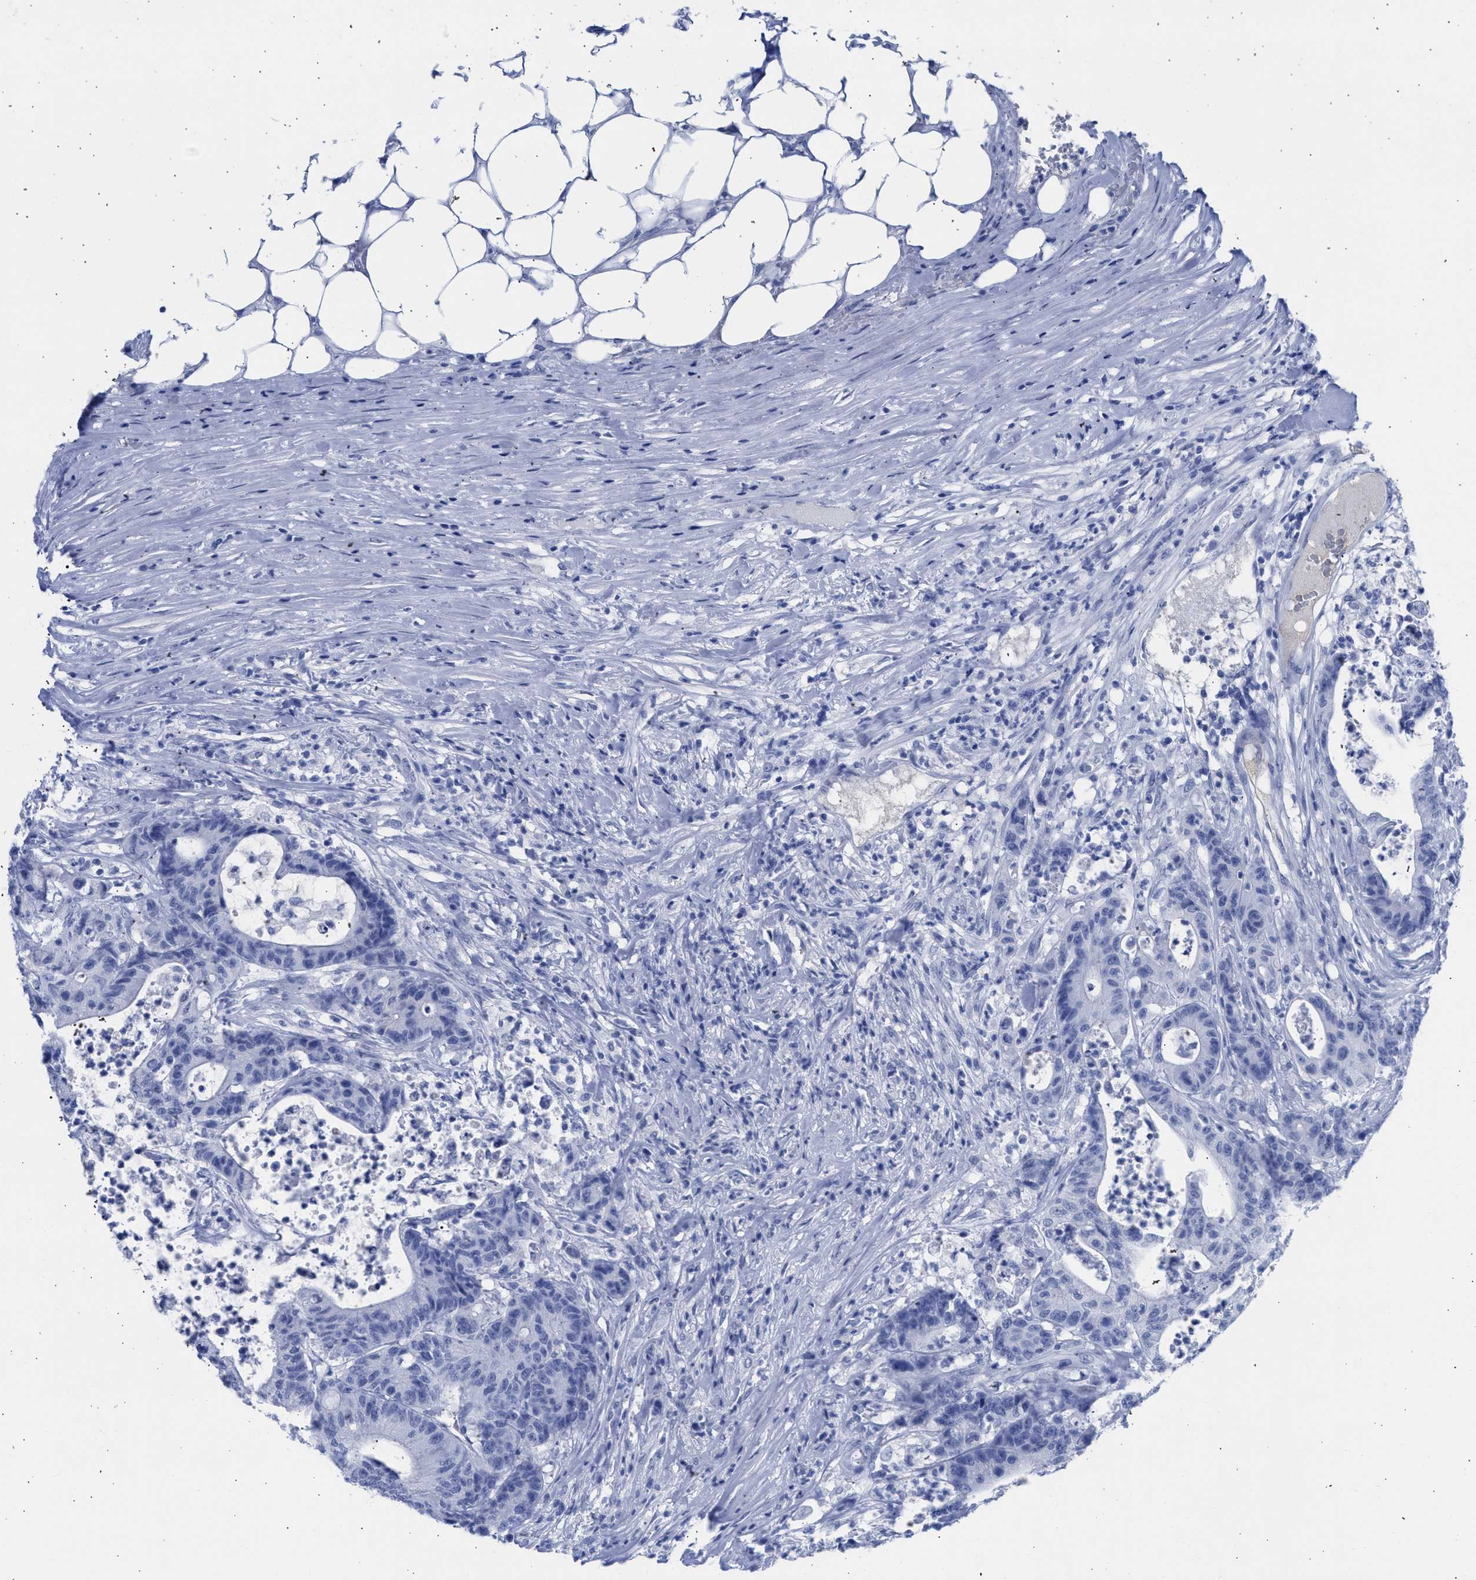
{"staining": {"intensity": "negative", "quantity": "none", "location": "none"}, "tissue": "colorectal cancer", "cell_type": "Tumor cells", "image_type": "cancer", "snomed": [{"axis": "morphology", "description": "Adenocarcinoma, NOS"}, {"axis": "topography", "description": "Colon"}], "caption": "IHC photomicrograph of neoplastic tissue: colorectal adenocarcinoma stained with DAB (3,3'-diaminobenzidine) shows no significant protein staining in tumor cells.", "gene": "RSPH1", "patient": {"sex": "female", "age": 84}}